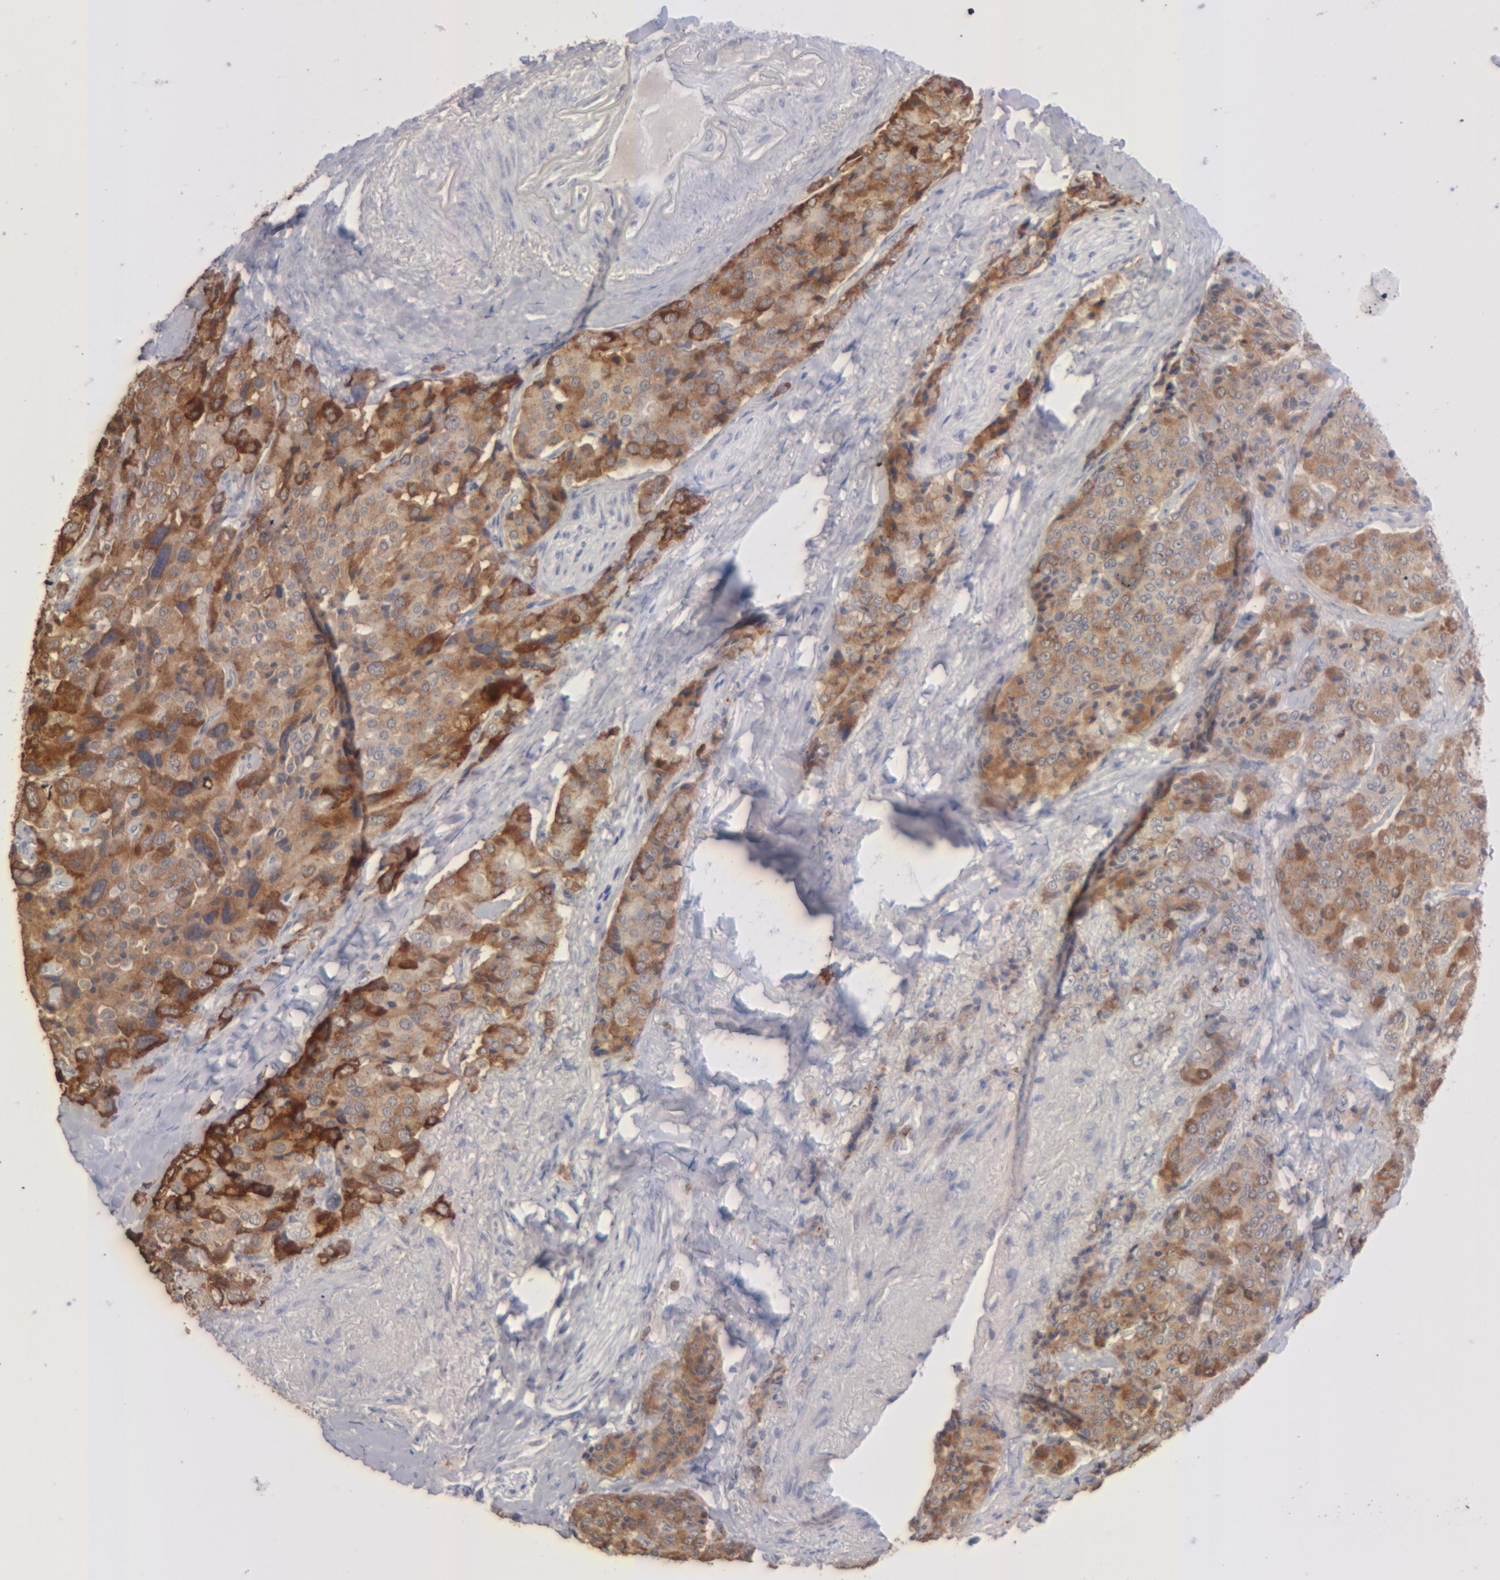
{"staining": {"intensity": "moderate", "quantity": ">75%", "location": "cytoplasmic/membranous"}, "tissue": "carcinoid", "cell_type": "Tumor cells", "image_type": "cancer", "snomed": [{"axis": "morphology", "description": "Carcinoid, malignant, NOS"}, {"axis": "topography", "description": "Colon"}], "caption": "Carcinoid stained with immunohistochemistry exhibits moderate cytoplasmic/membranous positivity in about >75% of tumor cells. (brown staining indicates protein expression, while blue staining denotes nuclei).", "gene": "MGAM", "patient": {"sex": "female", "age": 61}}